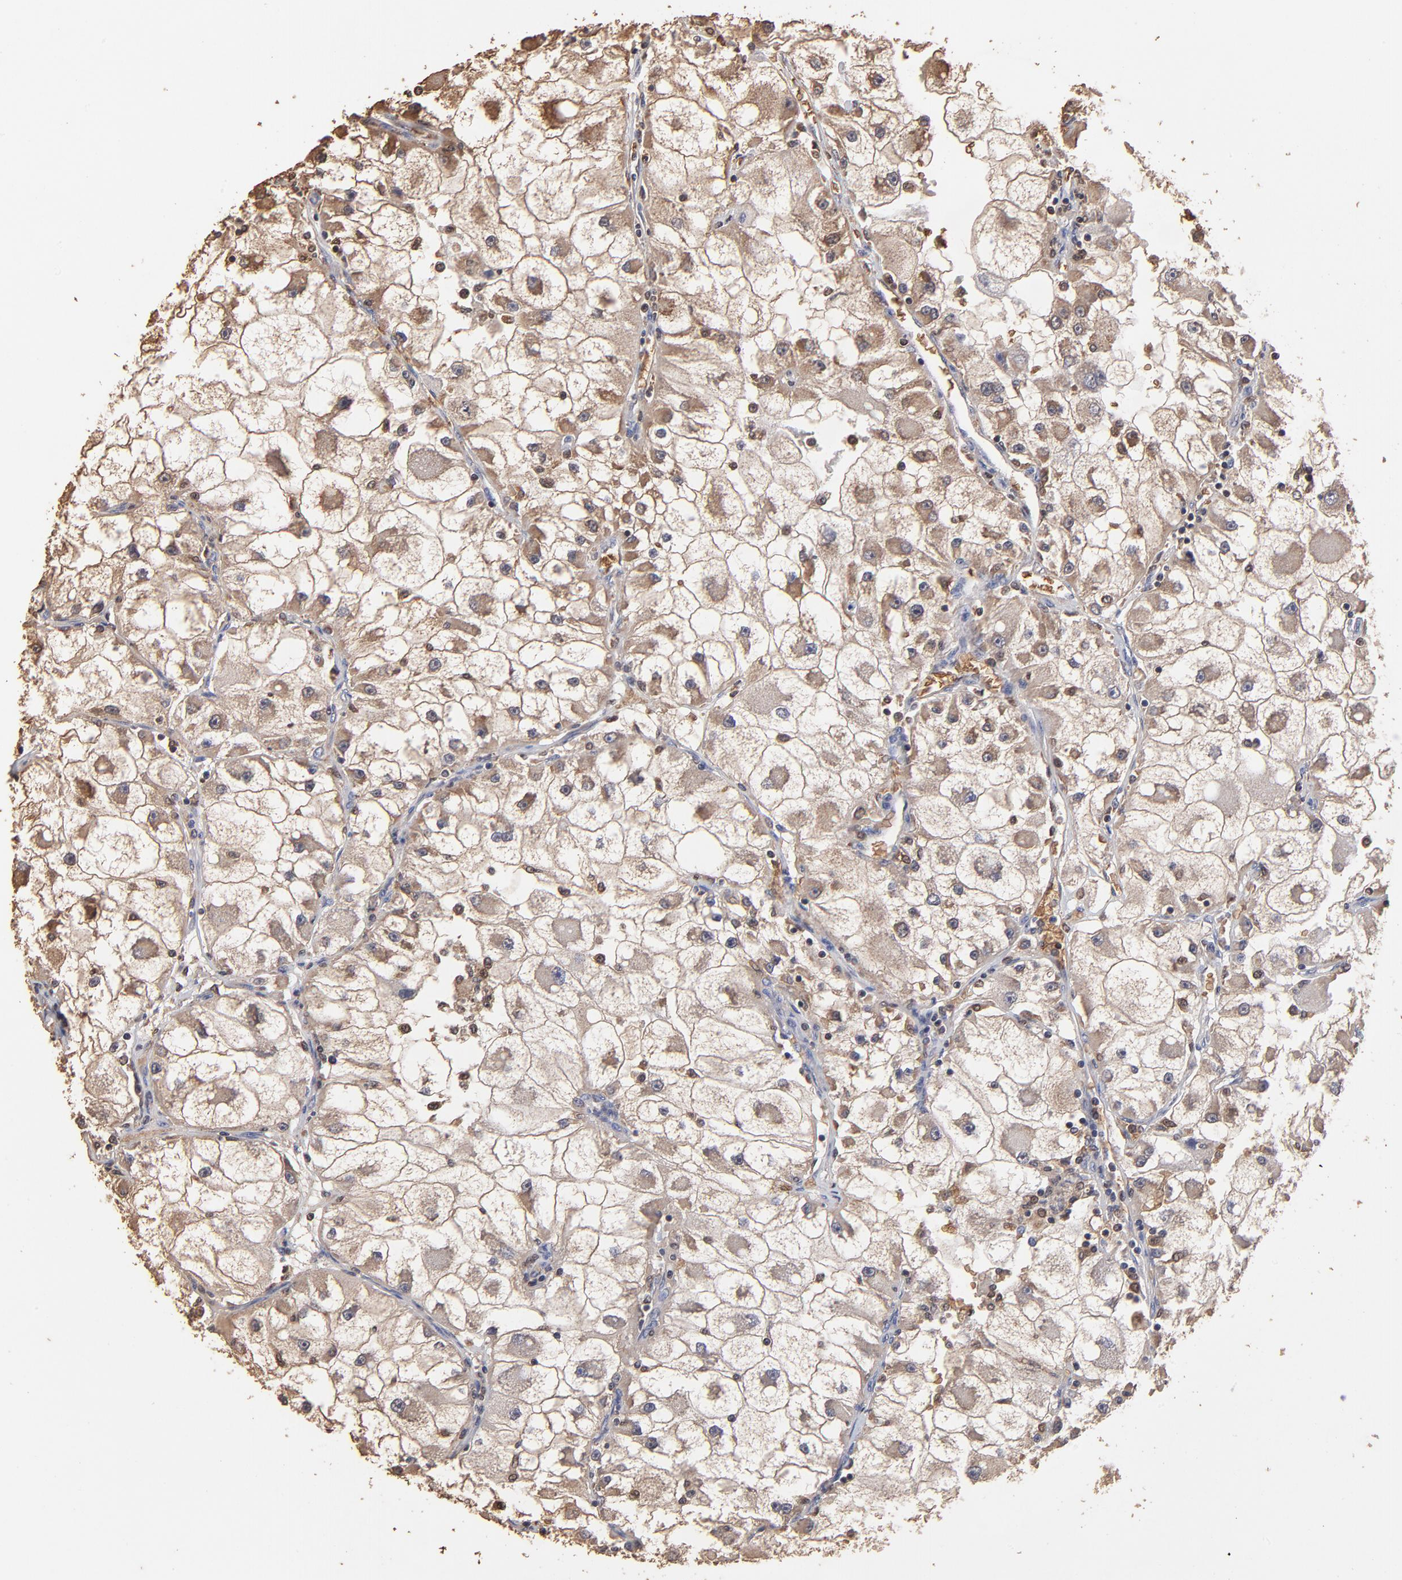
{"staining": {"intensity": "weak", "quantity": ">75%", "location": "cytoplasmic/membranous"}, "tissue": "renal cancer", "cell_type": "Tumor cells", "image_type": "cancer", "snomed": [{"axis": "morphology", "description": "Adenocarcinoma, NOS"}, {"axis": "topography", "description": "Kidney"}], "caption": "Adenocarcinoma (renal) tissue reveals weak cytoplasmic/membranous staining in approximately >75% of tumor cells", "gene": "CASP1", "patient": {"sex": "female", "age": 73}}